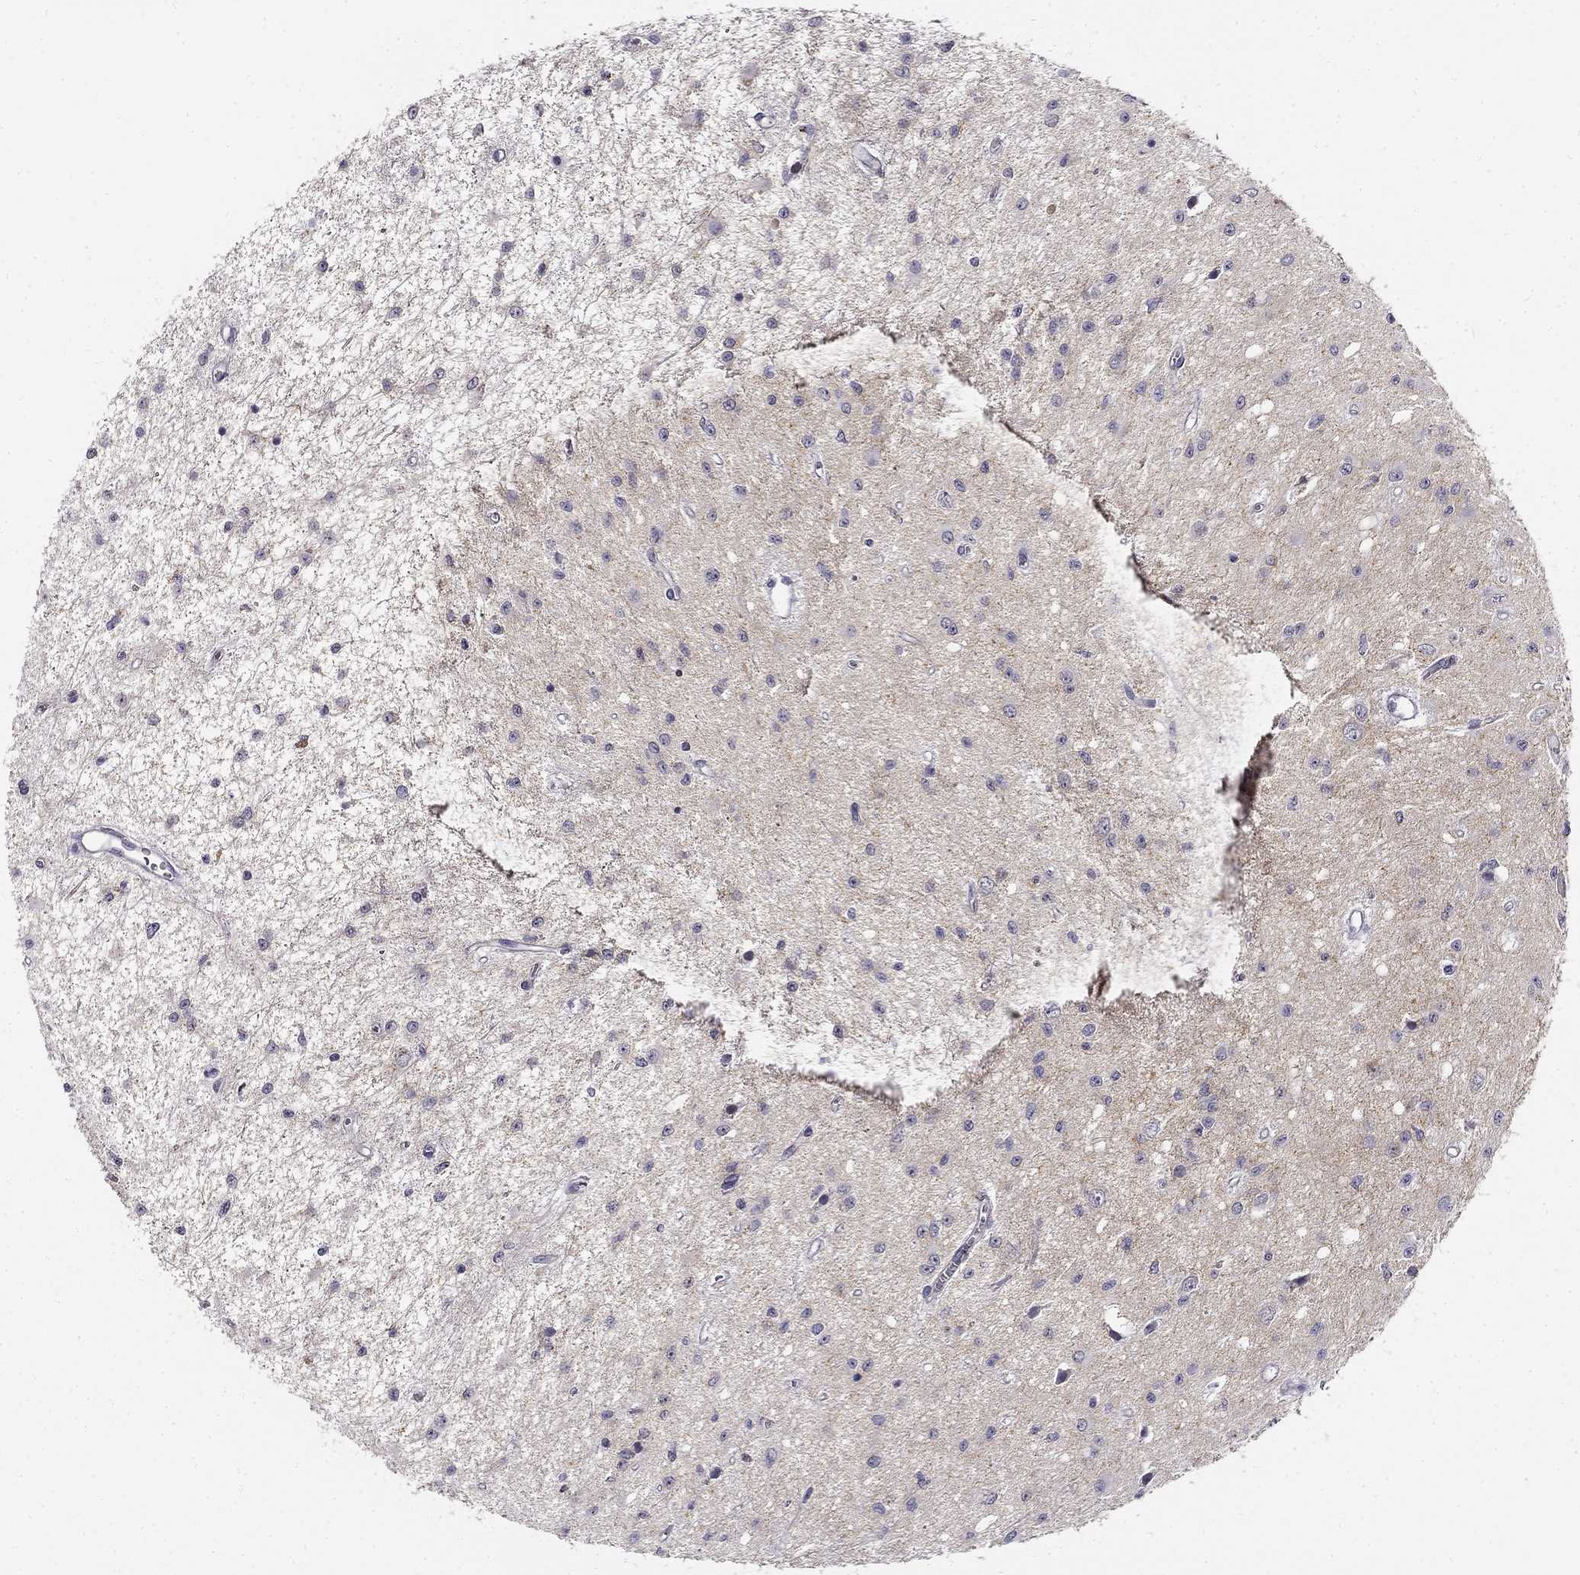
{"staining": {"intensity": "negative", "quantity": "none", "location": "none"}, "tissue": "glioma", "cell_type": "Tumor cells", "image_type": "cancer", "snomed": [{"axis": "morphology", "description": "Glioma, malignant, Low grade"}, {"axis": "topography", "description": "Brain"}], "caption": "Protein analysis of glioma displays no significant positivity in tumor cells.", "gene": "CNR1", "patient": {"sex": "female", "age": 45}}